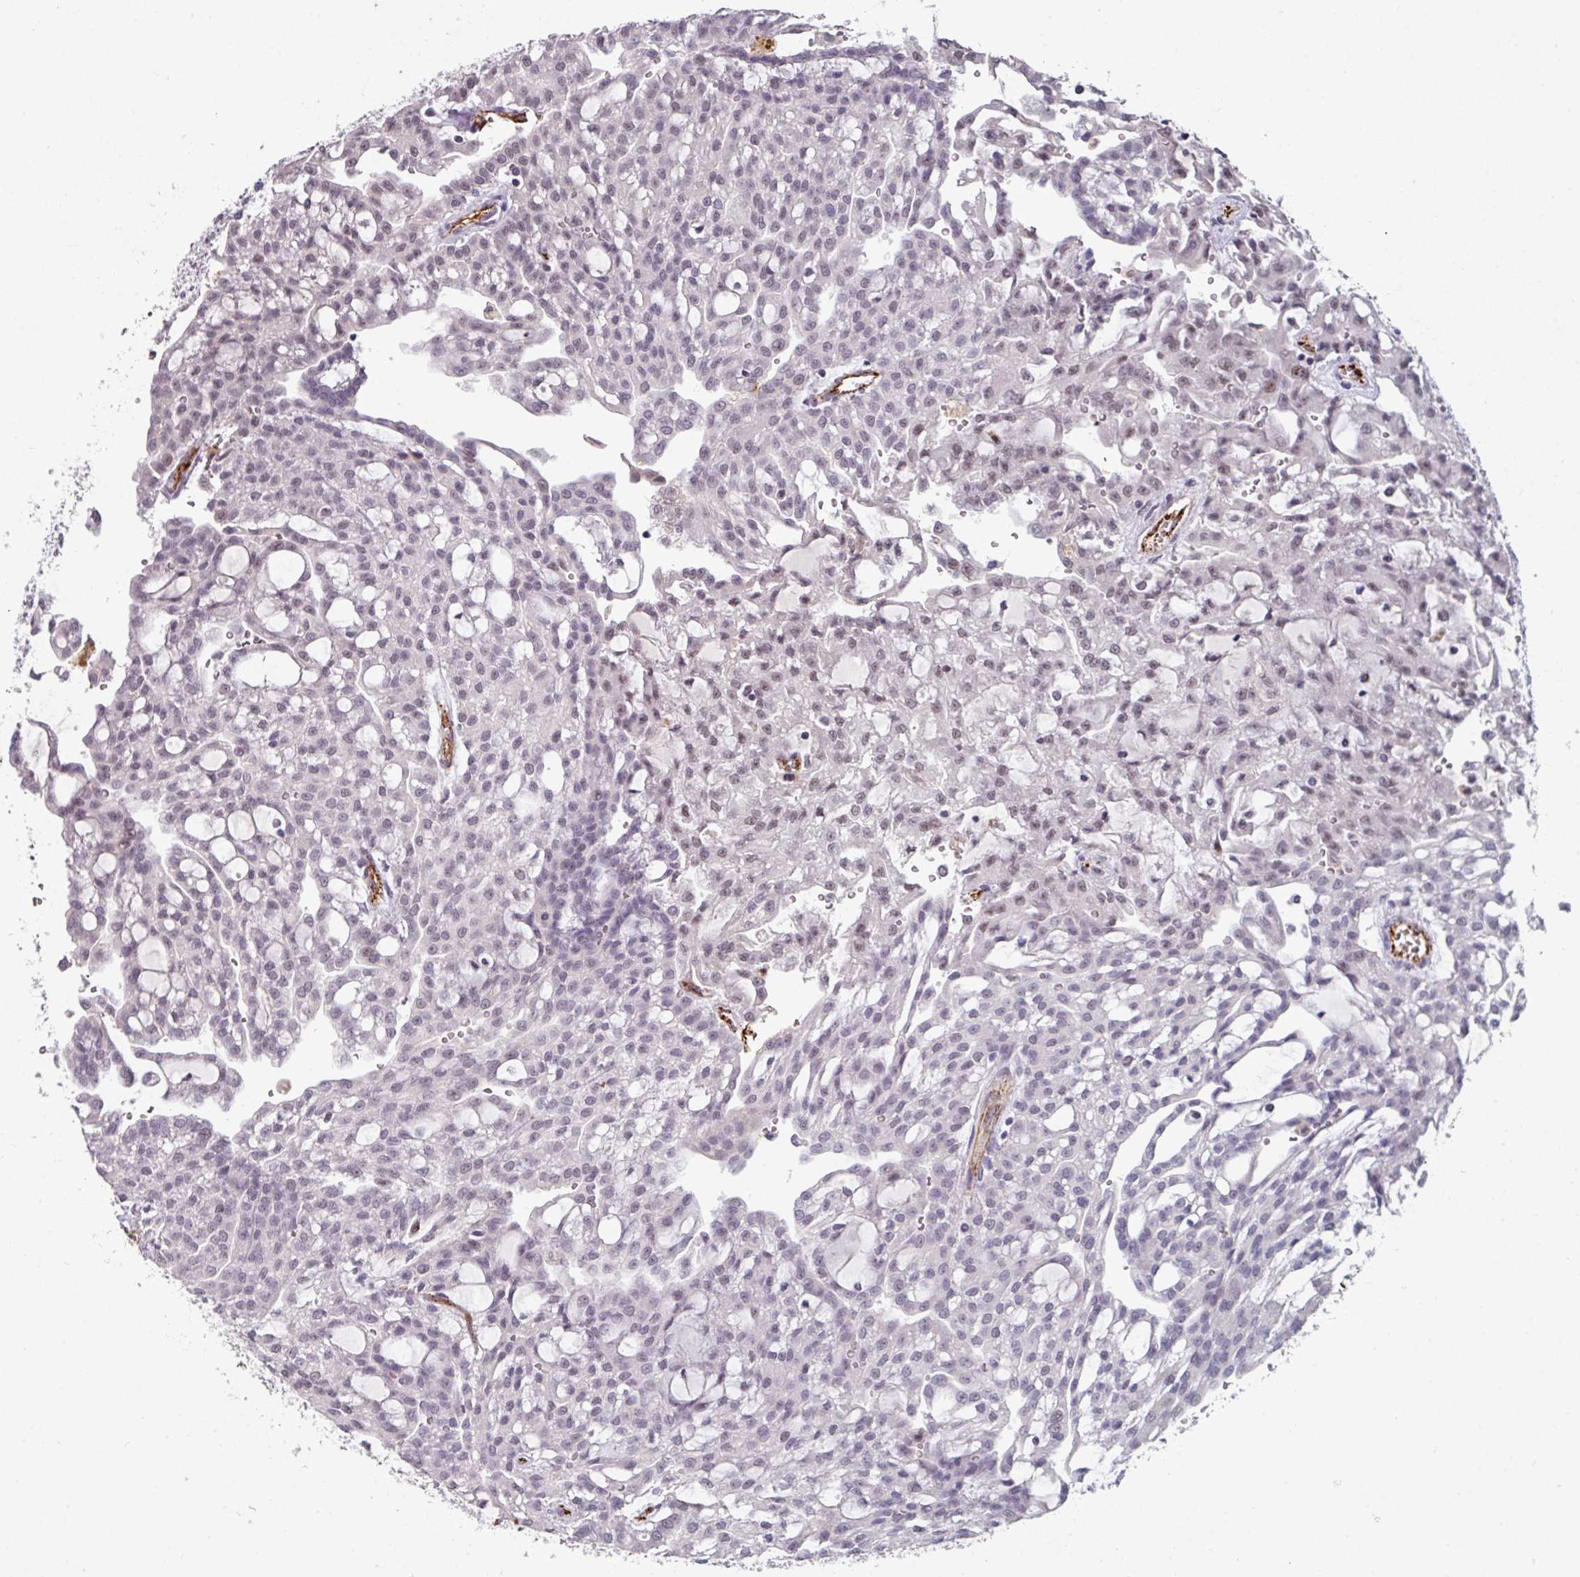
{"staining": {"intensity": "weak", "quantity": "<25%", "location": "nuclear"}, "tissue": "renal cancer", "cell_type": "Tumor cells", "image_type": "cancer", "snomed": [{"axis": "morphology", "description": "Adenocarcinoma, NOS"}, {"axis": "topography", "description": "Kidney"}], "caption": "A photomicrograph of renal cancer (adenocarcinoma) stained for a protein demonstrates no brown staining in tumor cells.", "gene": "SIDT2", "patient": {"sex": "male", "age": 63}}